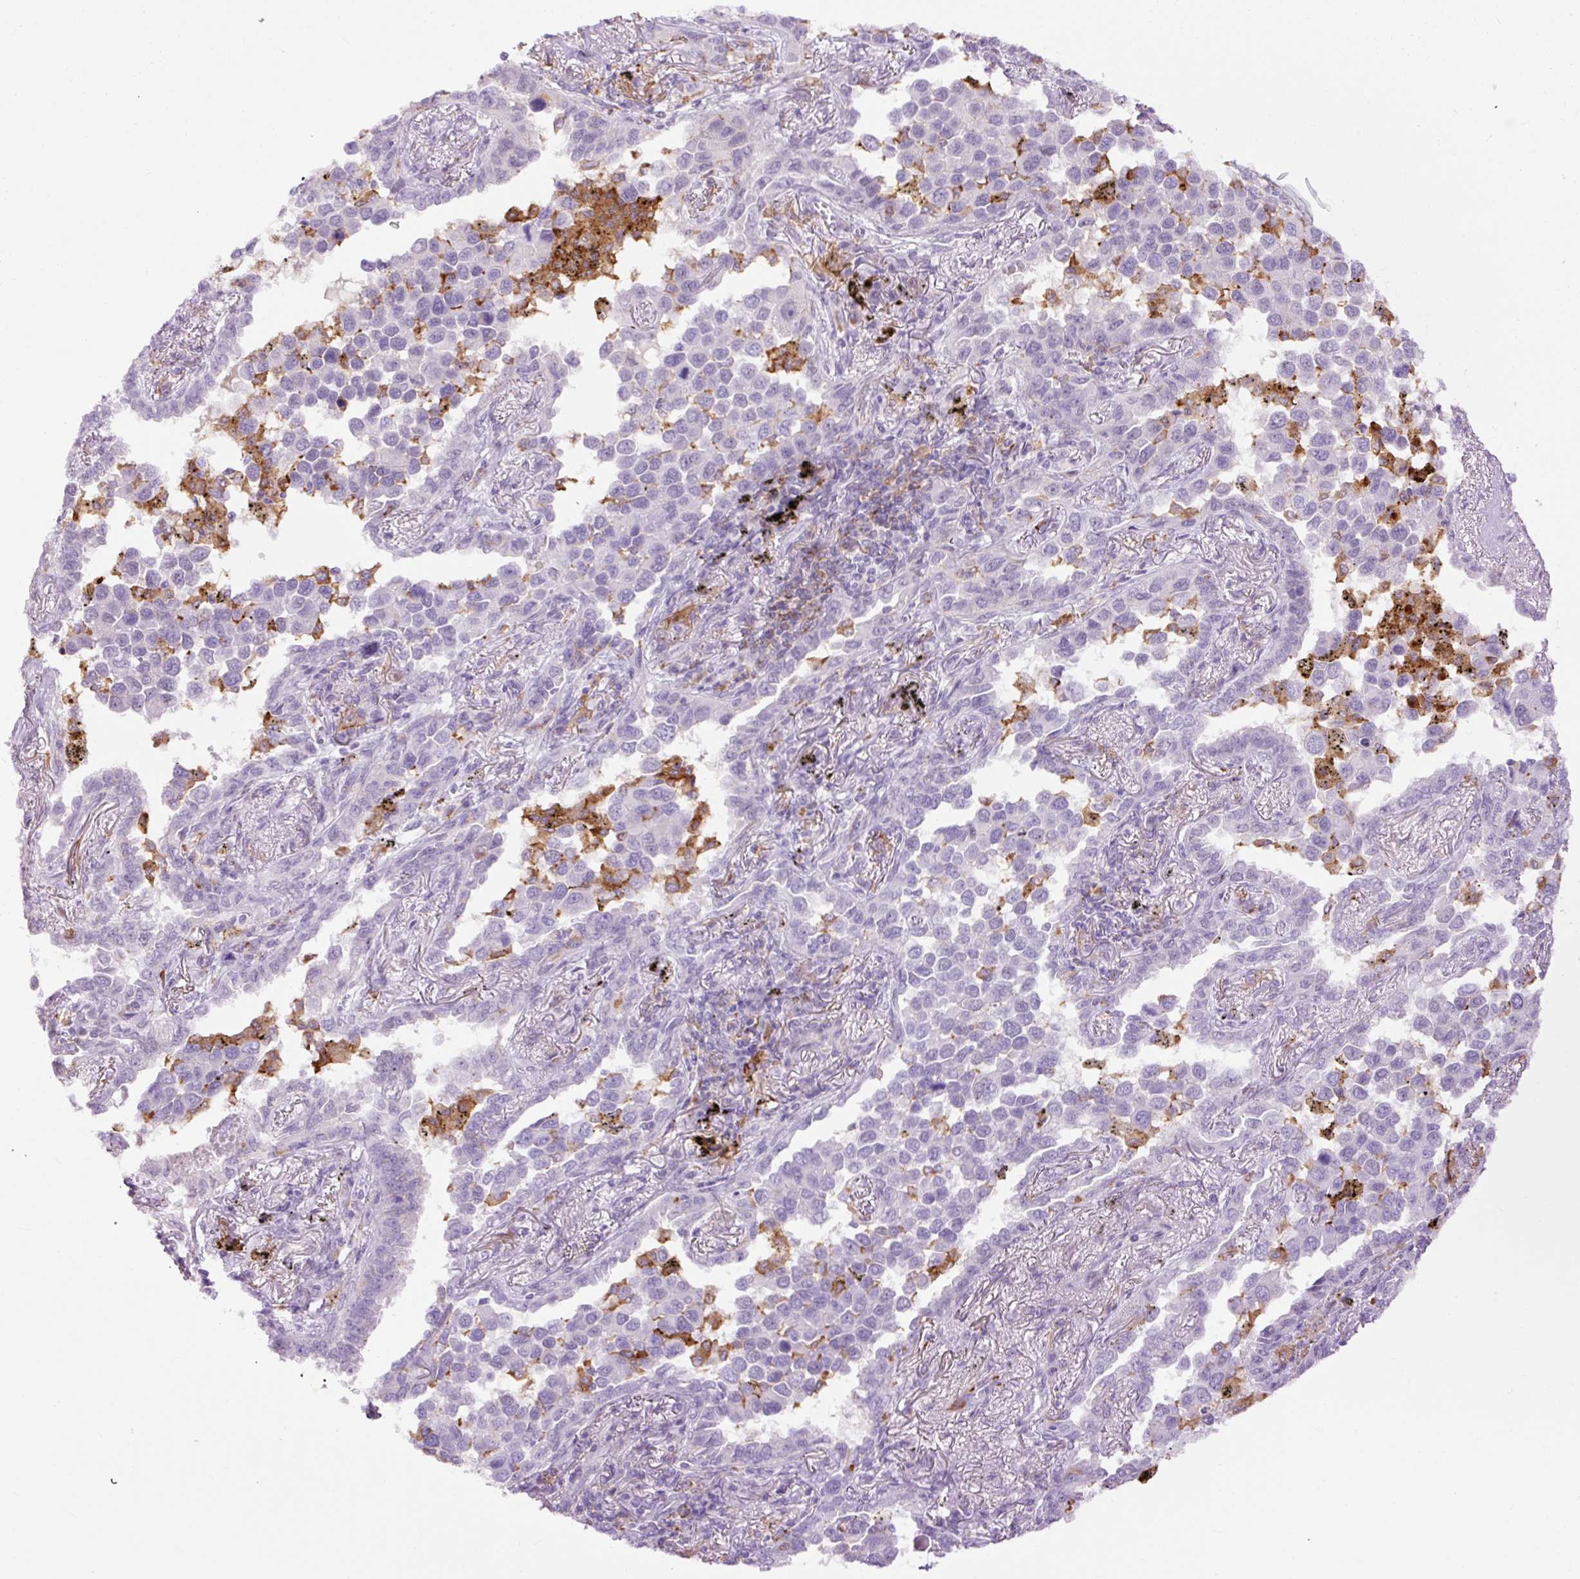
{"staining": {"intensity": "negative", "quantity": "none", "location": "none"}, "tissue": "lung cancer", "cell_type": "Tumor cells", "image_type": "cancer", "snomed": [{"axis": "morphology", "description": "Adenocarcinoma, NOS"}, {"axis": "topography", "description": "Lung"}], "caption": "A photomicrograph of adenocarcinoma (lung) stained for a protein exhibits no brown staining in tumor cells.", "gene": "LY86", "patient": {"sex": "male", "age": 67}}